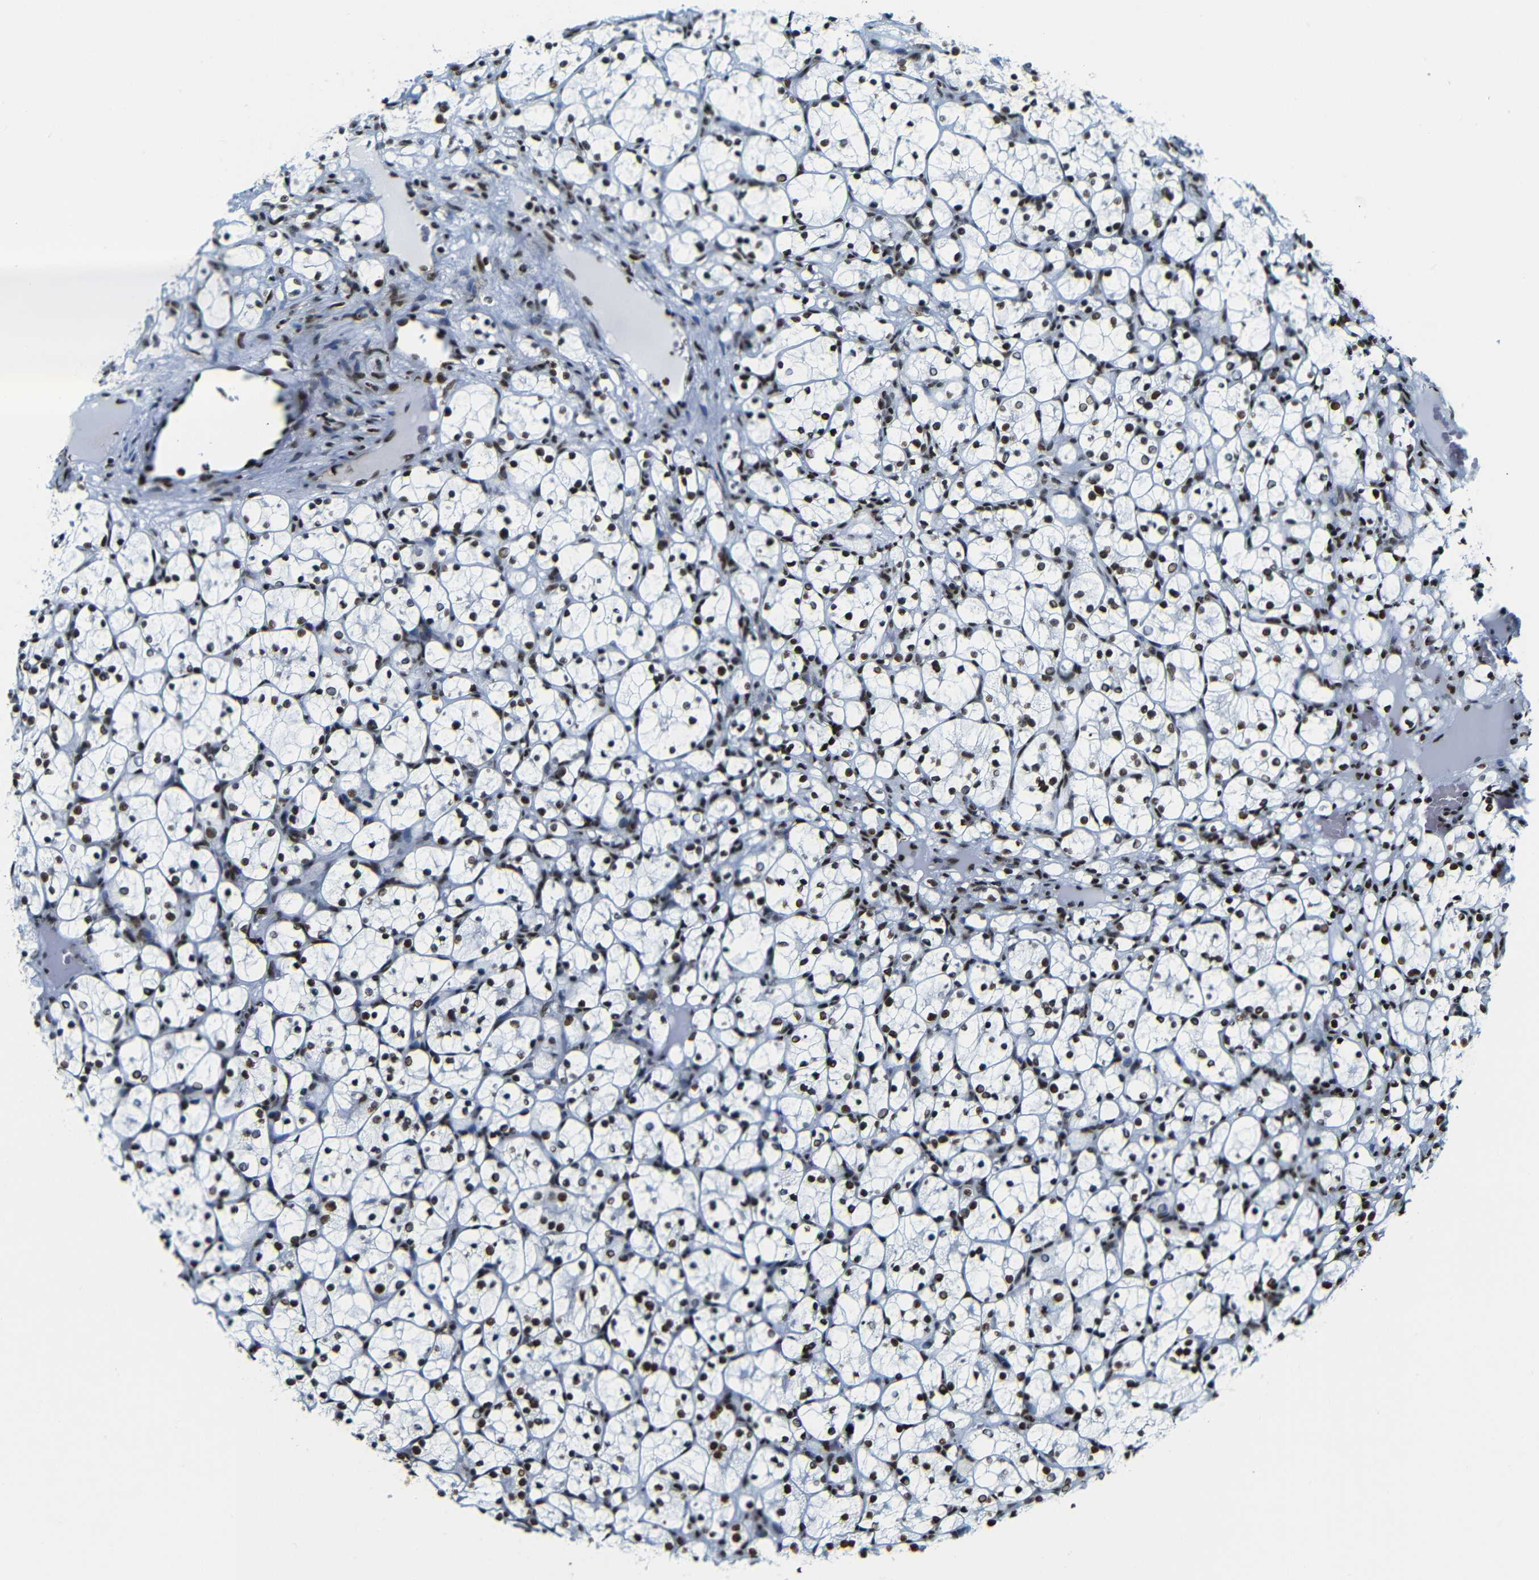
{"staining": {"intensity": "strong", "quantity": ">75%", "location": "nuclear"}, "tissue": "renal cancer", "cell_type": "Tumor cells", "image_type": "cancer", "snomed": [{"axis": "morphology", "description": "Adenocarcinoma, NOS"}, {"axis": "topography", "description": "Kidney"}], "caption": "Renal cancer (adenocarcinoma) stained with DAB IHC reveals high levels of strong nuclear staining in about >75% of tumor cells. The protein of interest is stained brown, and the nuclei are stained in blue (DAB IHC with brightfield microscopy, high magnification).", "gene": "SRSF1", "patient": {"sex": "female", "age": 69}}